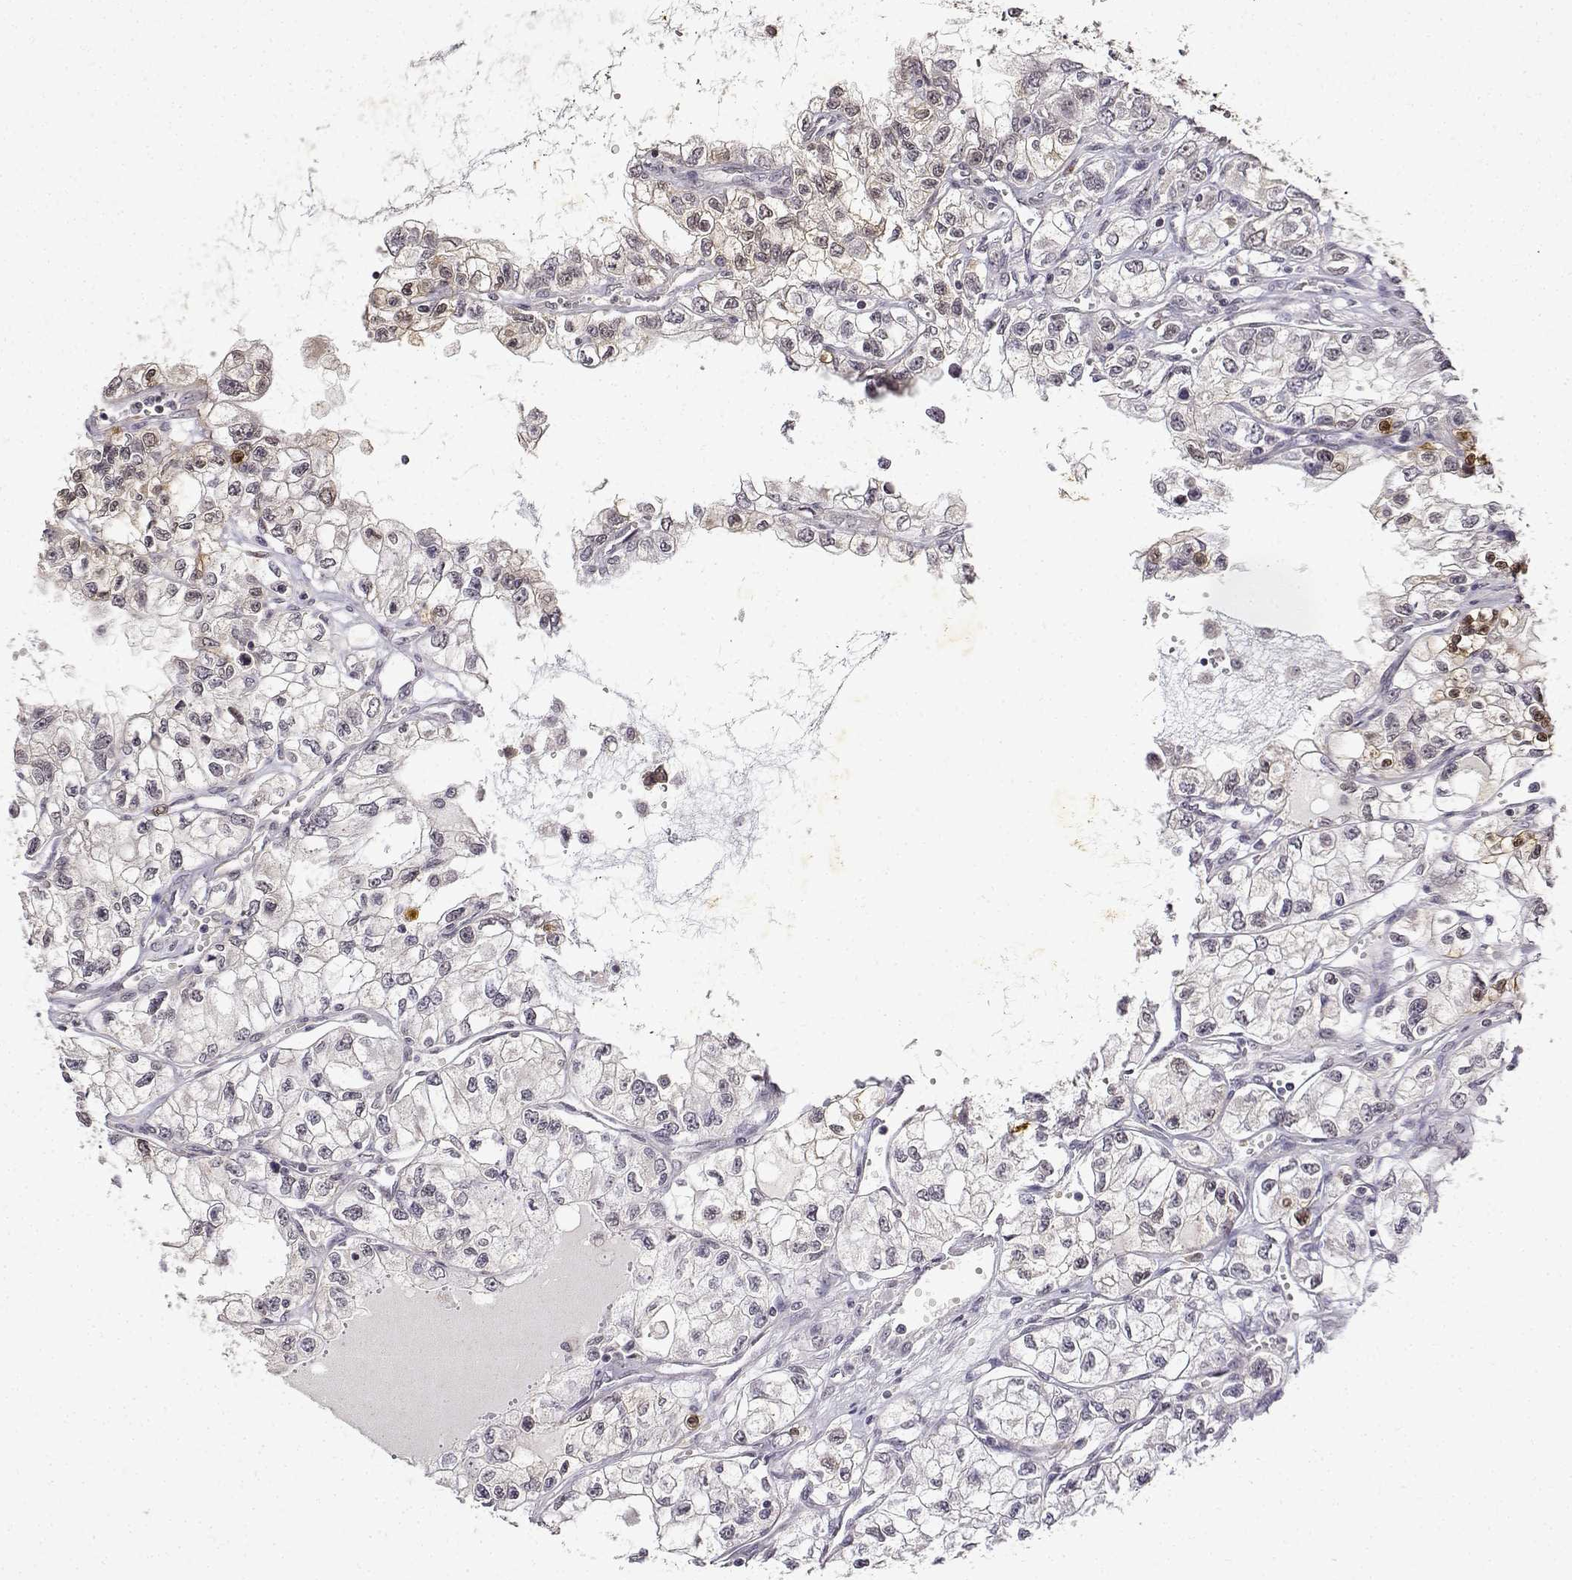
{"staining": {"intensity": "negative", "quantity": "none", "location": "none"}, "tissue": "renal cancer", "cell_type": "Tumor cells", "image_type": "cancer", "snomed": [{"axis": "morphology", "description": "Adenocarcinoma, NOS"}, {"axis": "topography", "description": "Kidney"}], "caption": "IHC histopathology image of neoplastic tissue: human renal cancer (adenocarcinoma) stained with DAB demonstrates no significant protein expression in tumor cells.", "gene": "BDNF", "patient": {"sex": "female", "age": 59}}